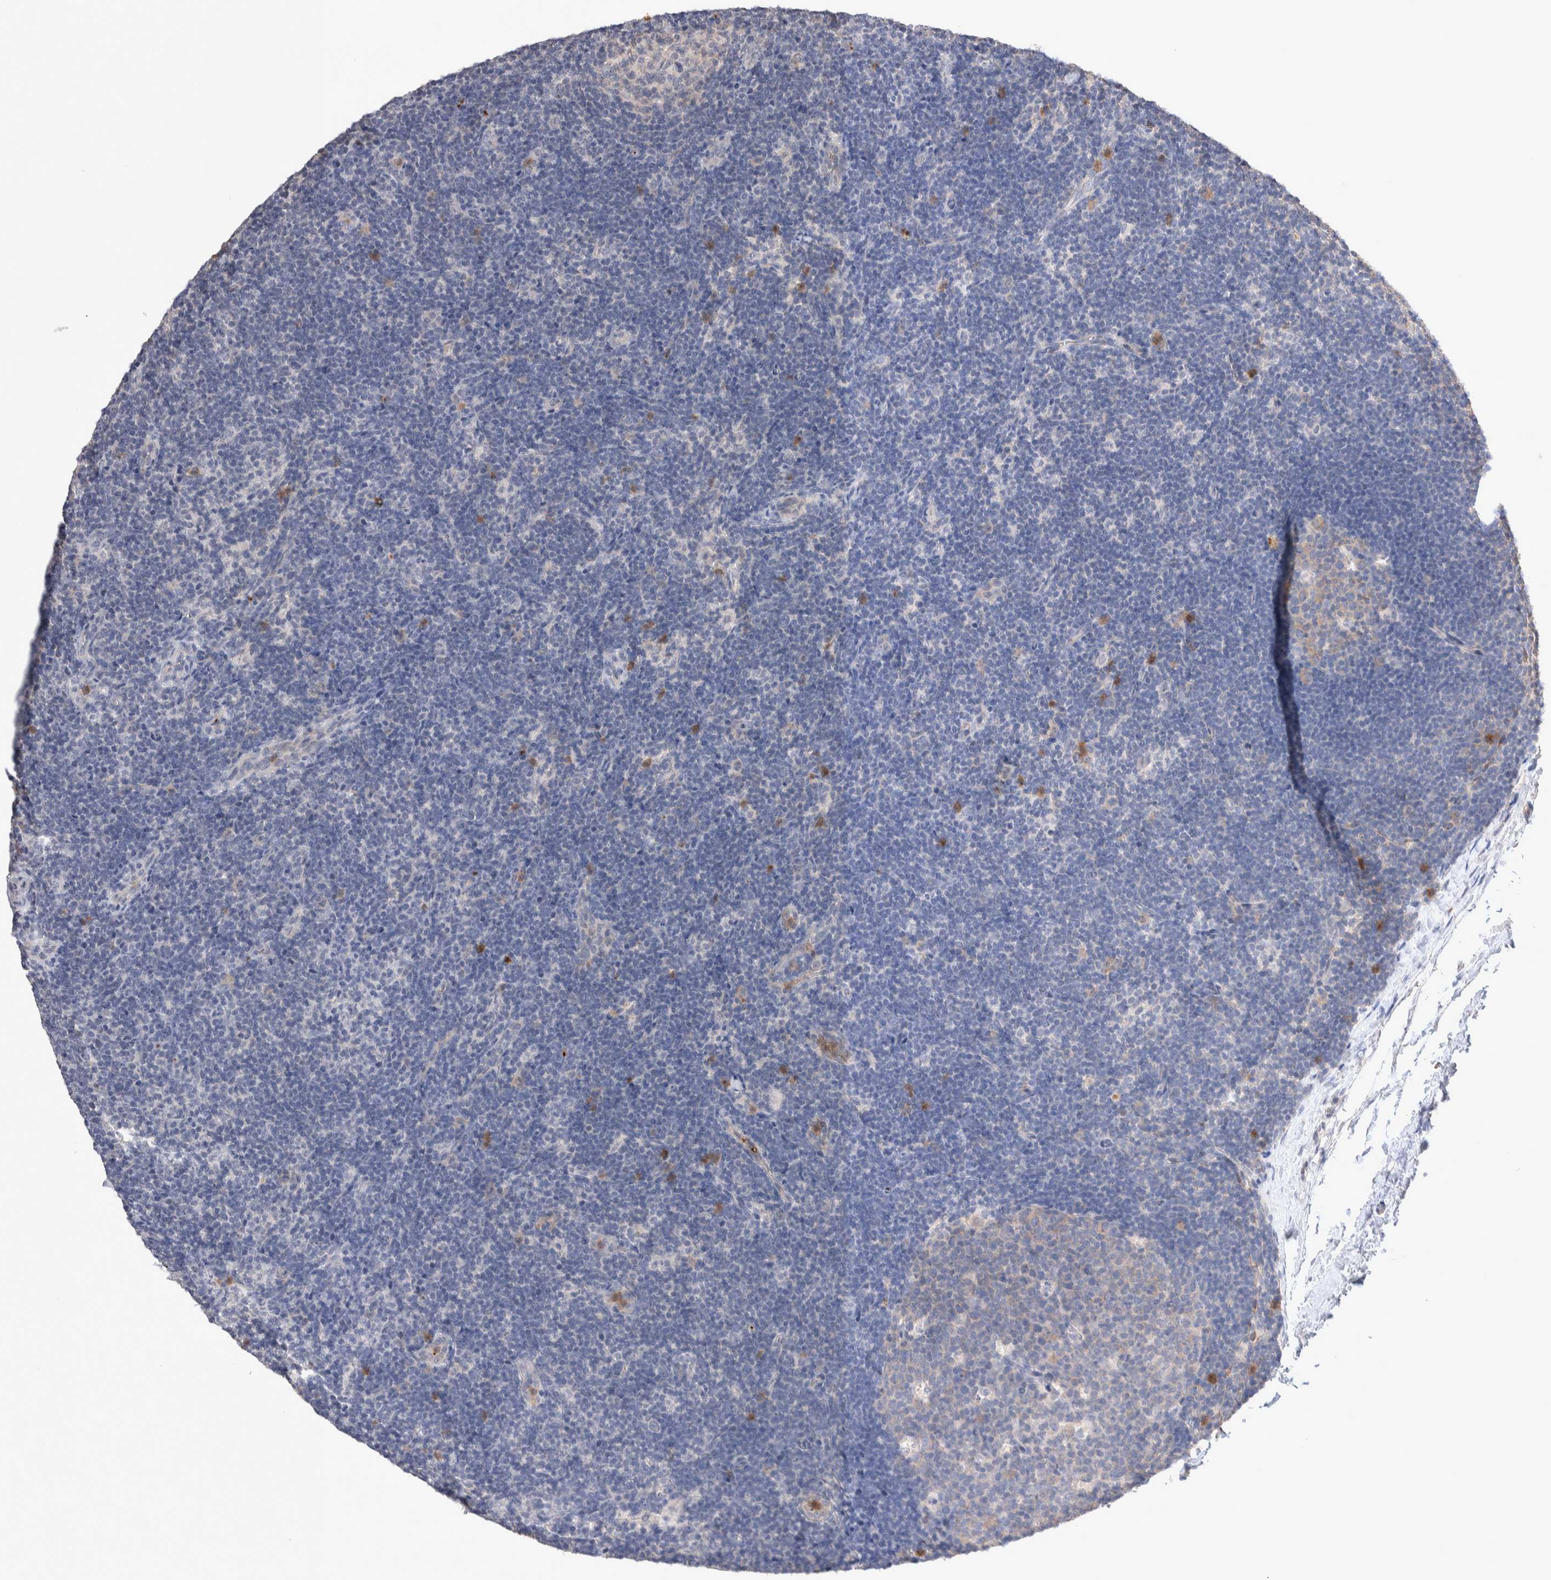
{"staining": {"intensity": "weak", "quantity": "25%-75%", "location": "cytoplasmic/membranous"}, "tissue": "lymph node", "cell_type": "Germinal center cells", "image_type": "normal", "snomed": [{"axis": "morphology", "description": "Normal tissue, NOS"}, {"axis": "topography", "description": "Lymph node"}], "caption": "Brown immunohistochemical staining in unremarkable lymph node displays weak cytoplasmic/membranous positivity in about 25%-75% of germinal center cells.", "gene": "FFAR2", "patient": {"sex": "female", "age": 22}}